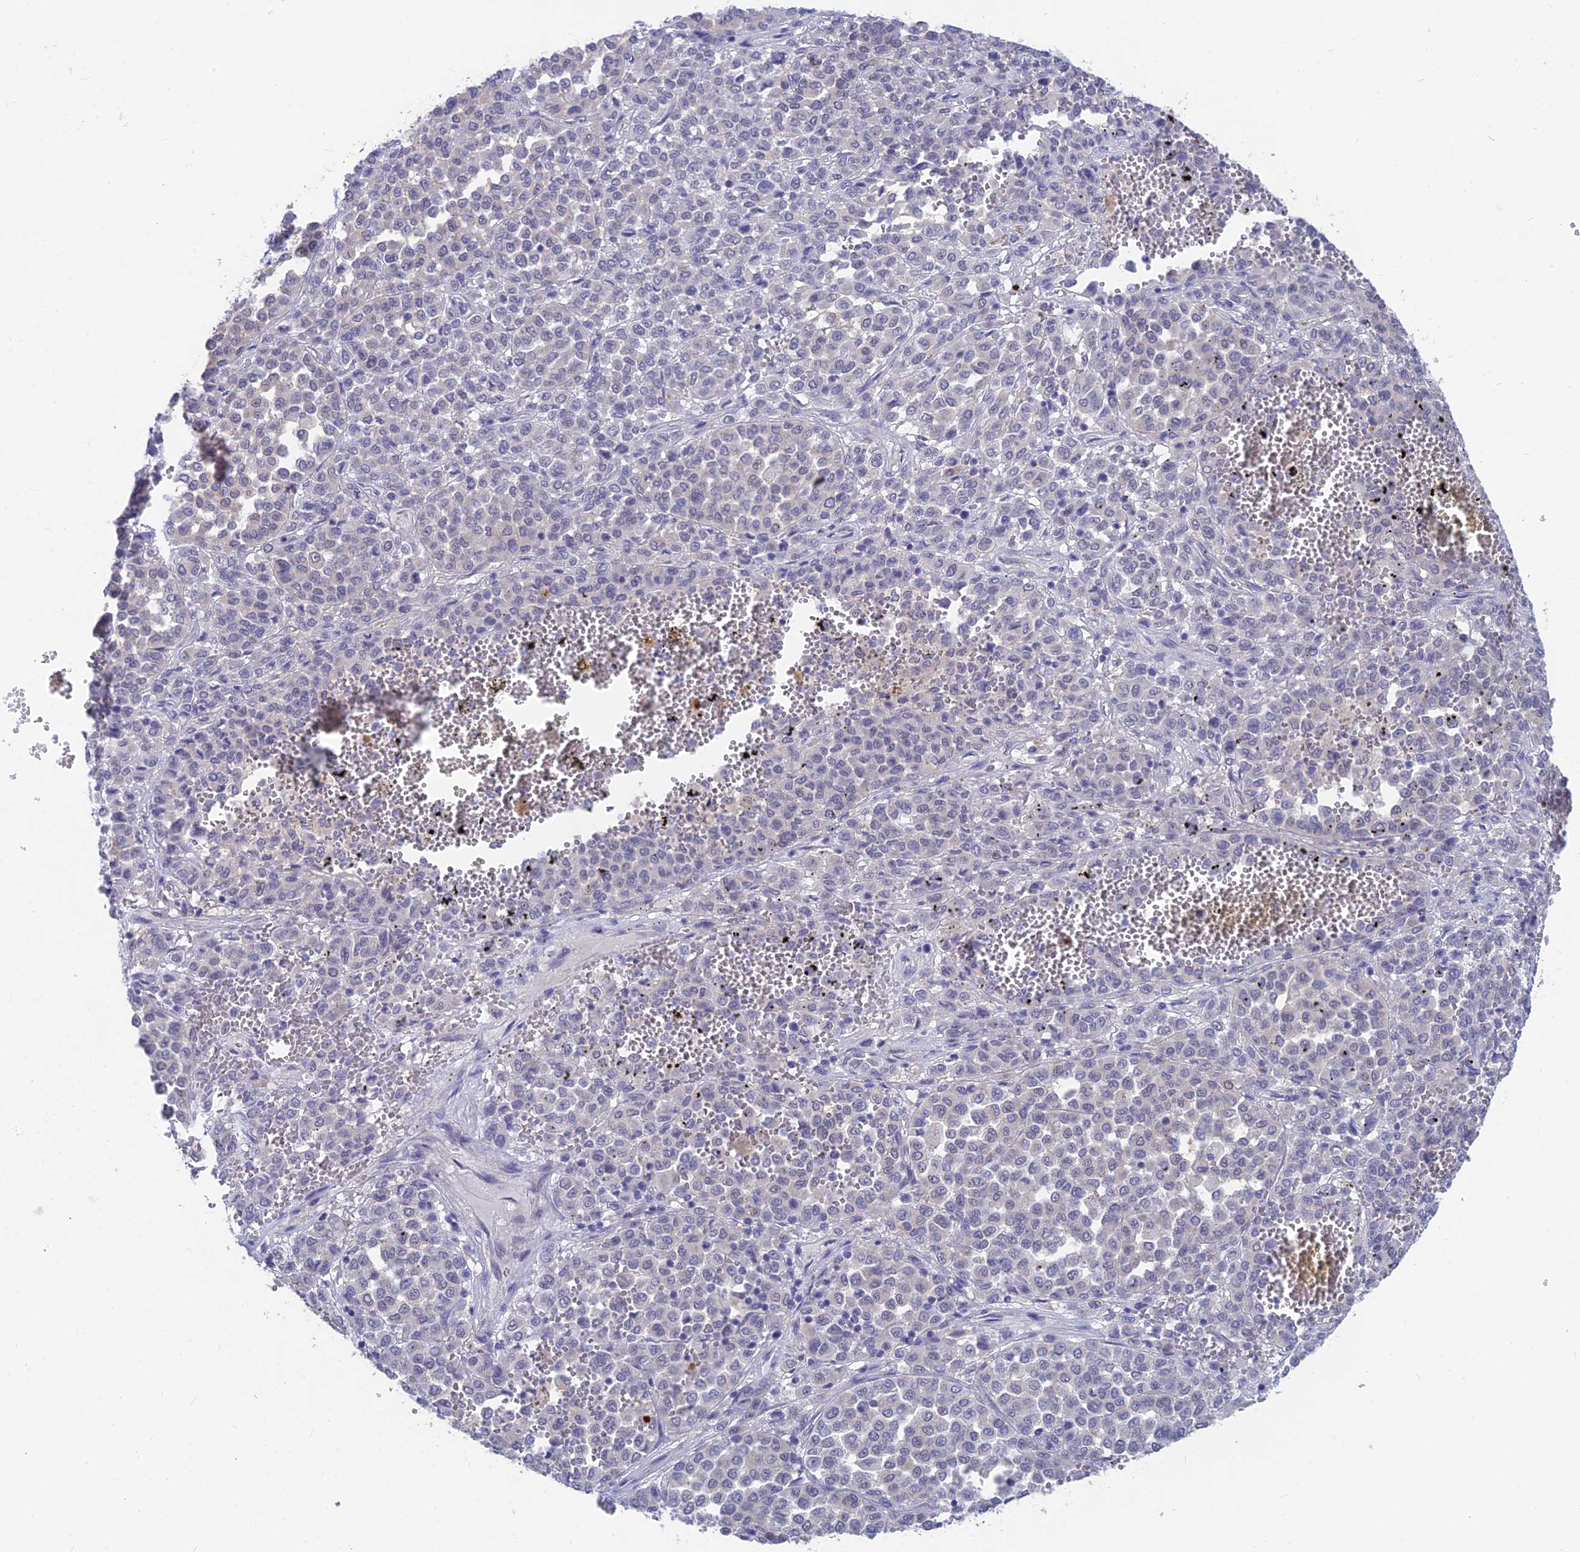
{"staining": {"intensity": "negative", "quantity": "none", "location": "none"}, "tissue": "melanoma", "cell_type": "Tumor cells", "image_type": "cancer", "snomed": [{"axis": "morphology", "description": "Malignant melanoma, Metastatic site"}, {"axis": "topography", "description": "Pancreas"}], "caption": "There is no significant positivity in tumor cells of melanoma. (DAB immunohistochemistry with hematoxylin counter stain).", "gene": "SNTN", "patient": {"sex": "female", "age": 30}}